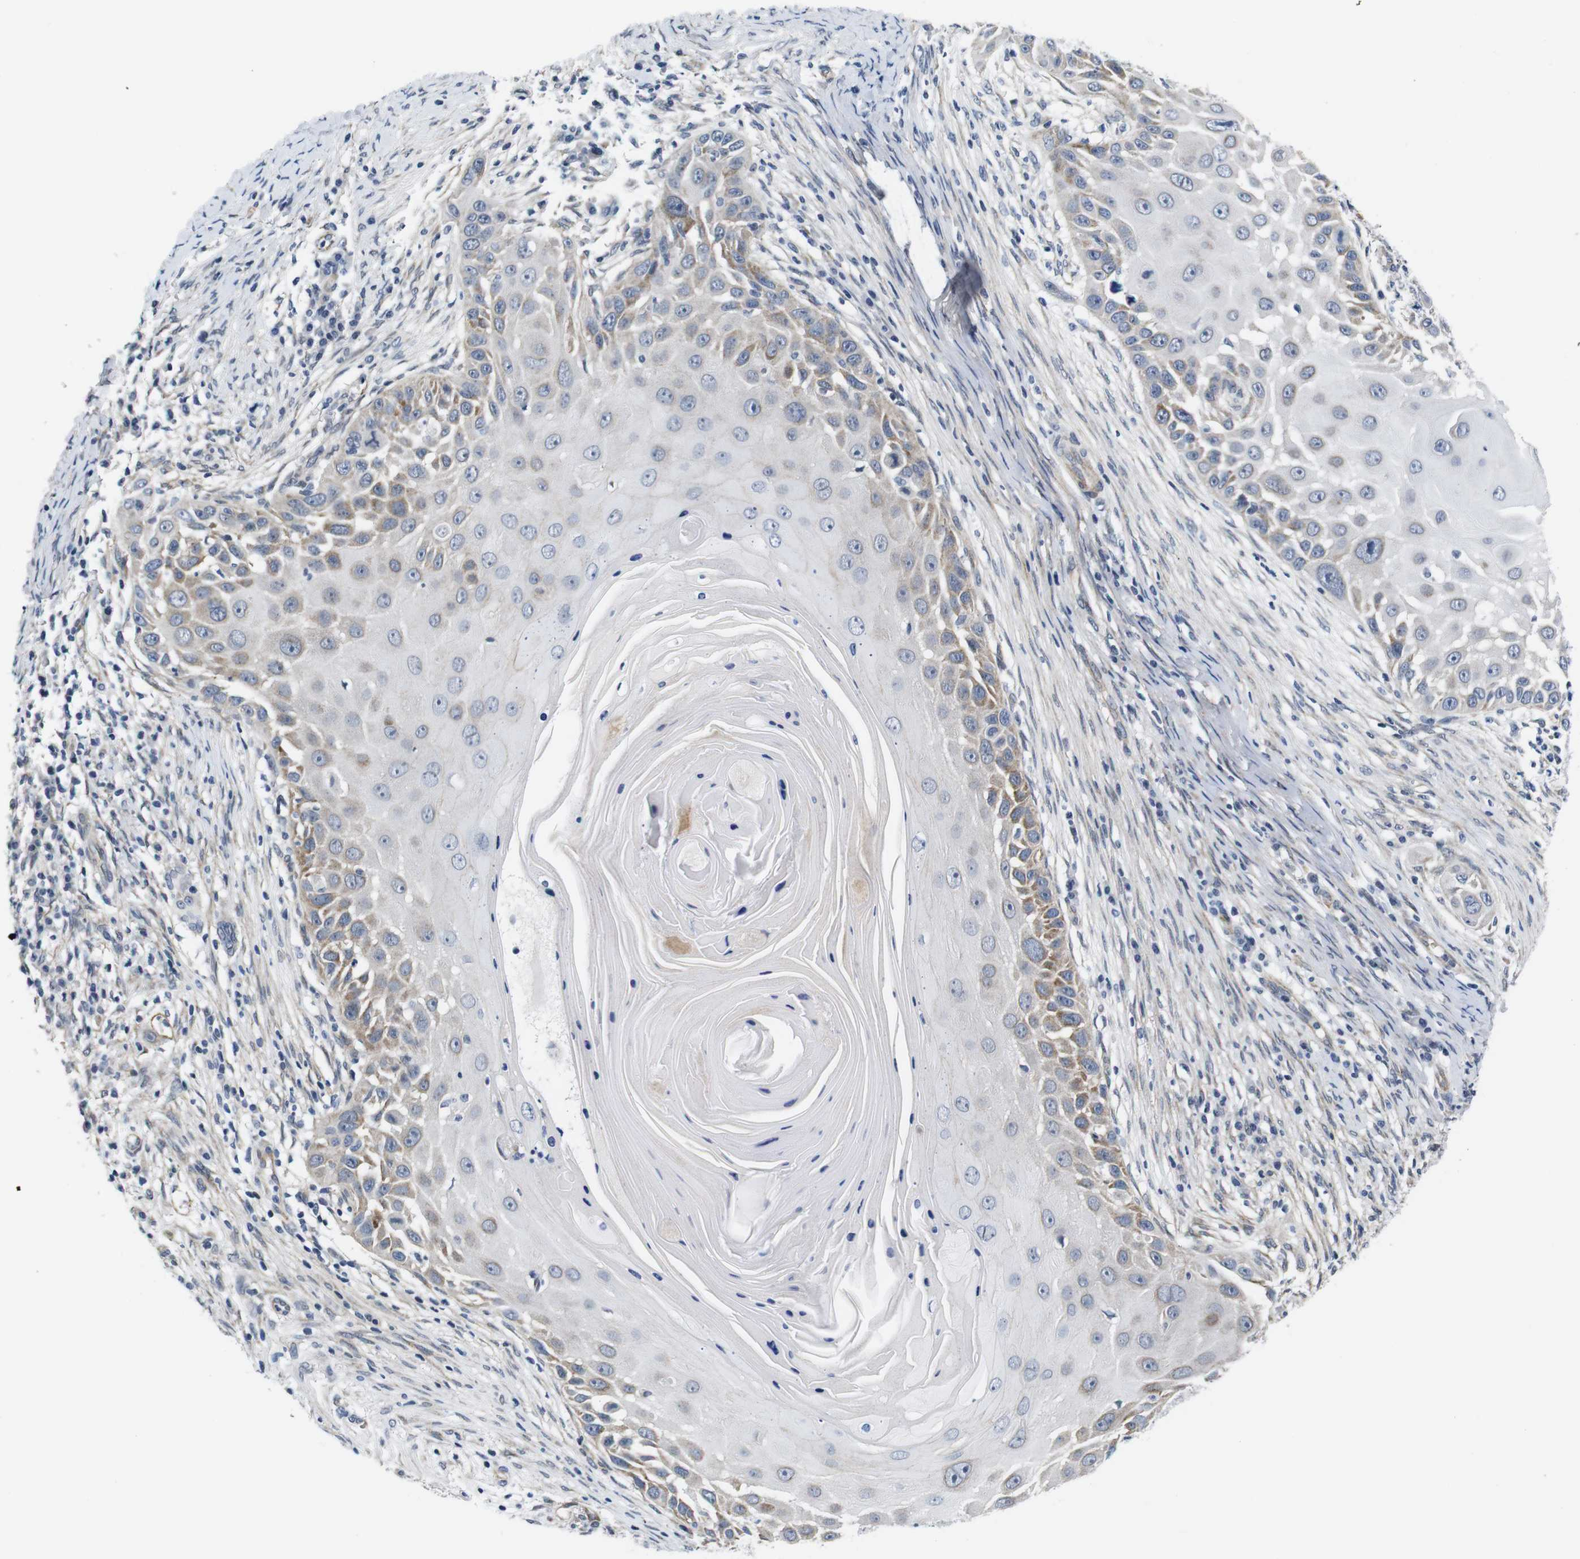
{"staining": {"intensity": "moderate", "quantity": "25%-75%", "location": "cytoplasmic/membranous"}, "tissue": "skin cancer", "cell_type": "Tumor cells", "image_type": "cancer", "snomed": [{"axis": "morphology", "description": "Squamous cell carcinoma, NOS"}, {"axis": "topography", "description": "Skin"}], "caption": "Immunohistochemical staining of skin cancer (squamous cell carcinoma) demonstrates medium levels of moderate cytoplasmic/membranous protein expression in about 25%-75% of tumor cells.", "gene": "SOCS3", "patient": {"sex": "female", "age": 44}}